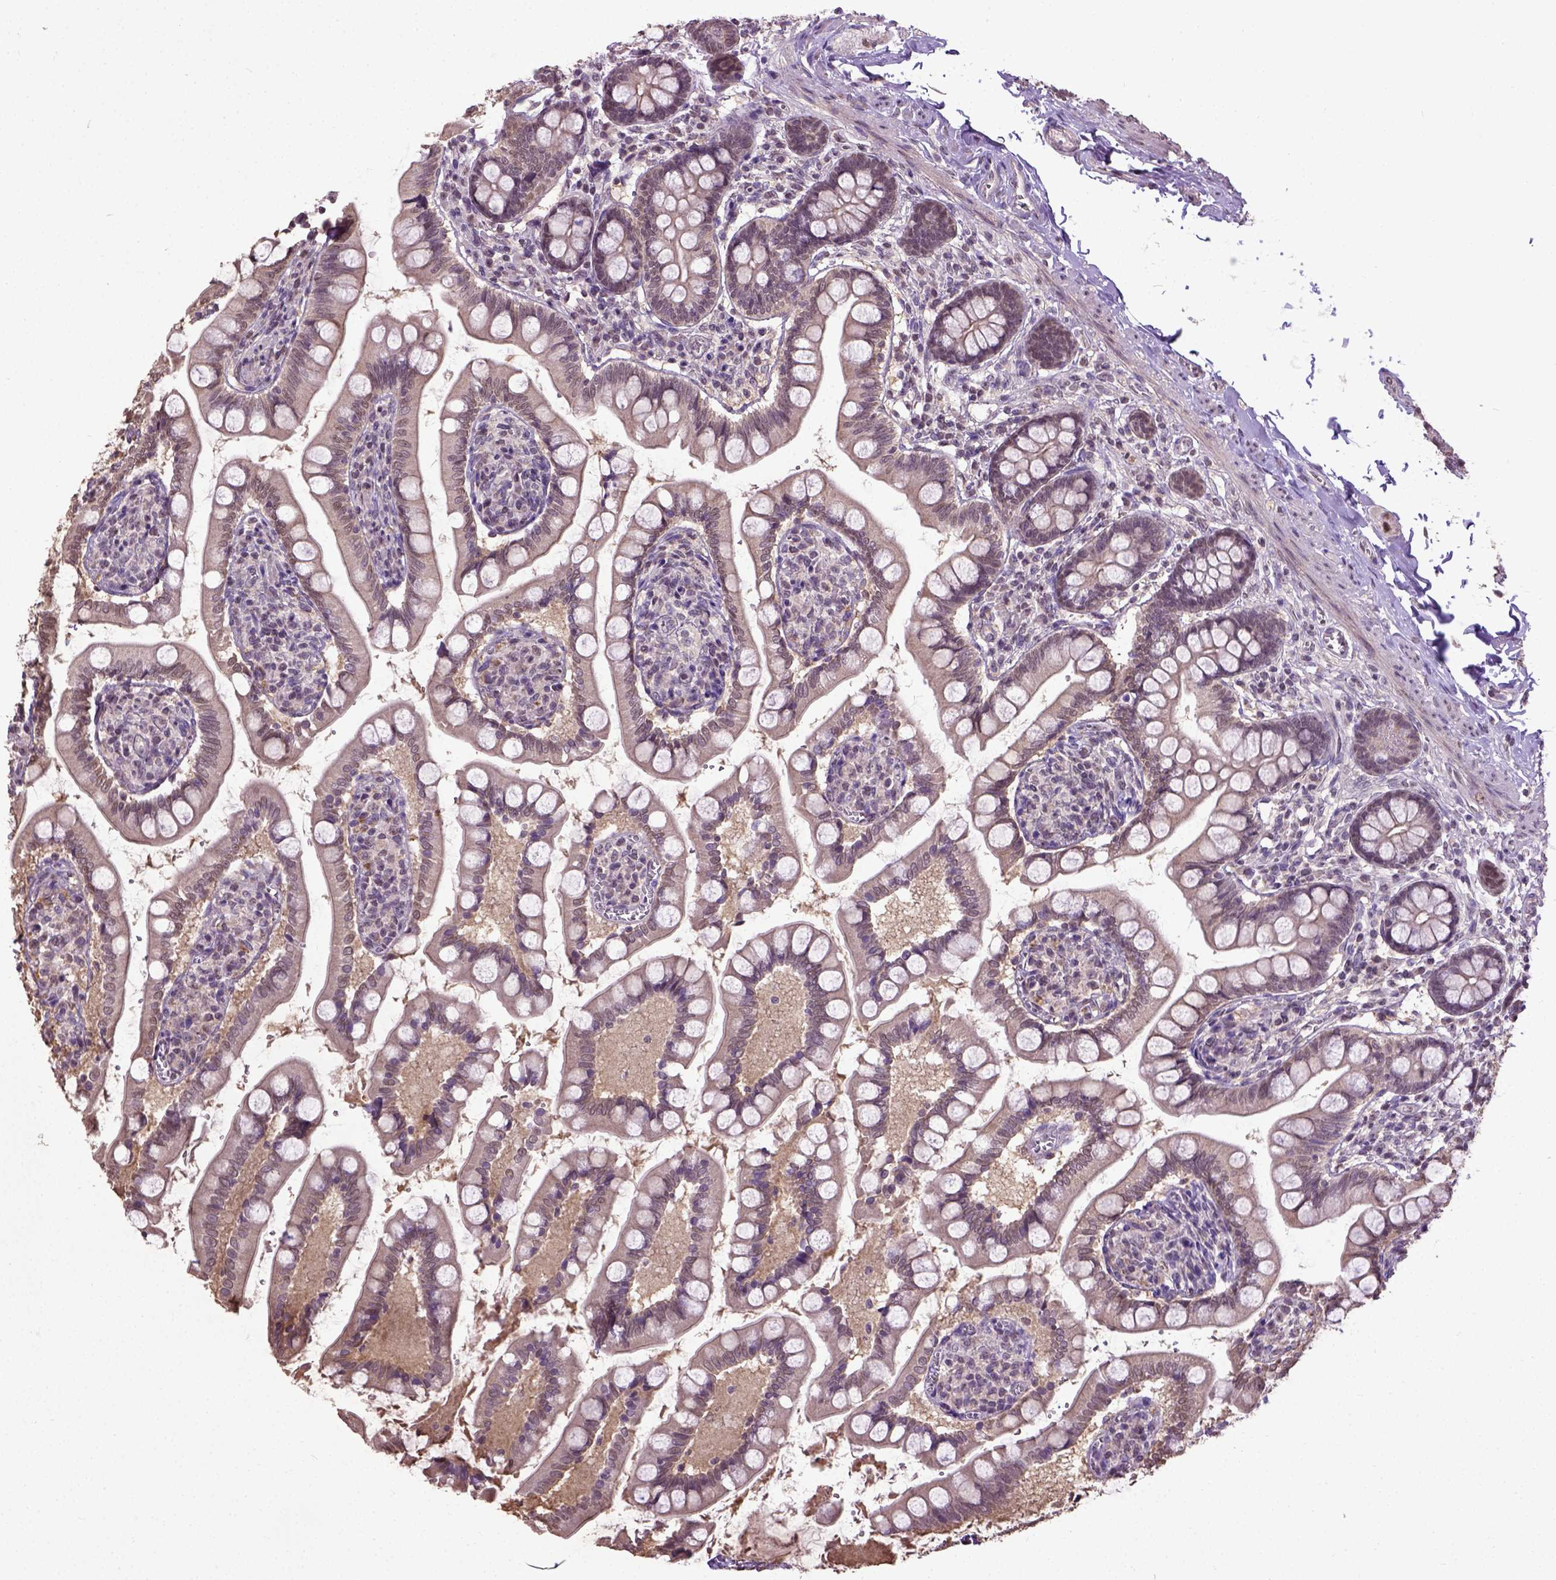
{"staining": {"intensity": "moderate", "quantity": "25%-75%", "location": "cytoplasmic/membranous,nuclear"}, "tissue": "small intestine", "cell_type": "Glandular cells", "image_type": "normal", "snomed": [{"axis": "morphology", "description": "Normal tissue, NOS"}, {"axis": "topography", "description": "Small intestine"}], "caption": "Glandular cells reveal medium levels of moderate cytoplasmic/membranous,nuclear positivity in about 25%-75% of cells in benign human small intestine. (DAB = brown stain, brightfield microscopy at high magnification).", "gene": "UBA3", "patient": {"sex": "female", "age": 56}}